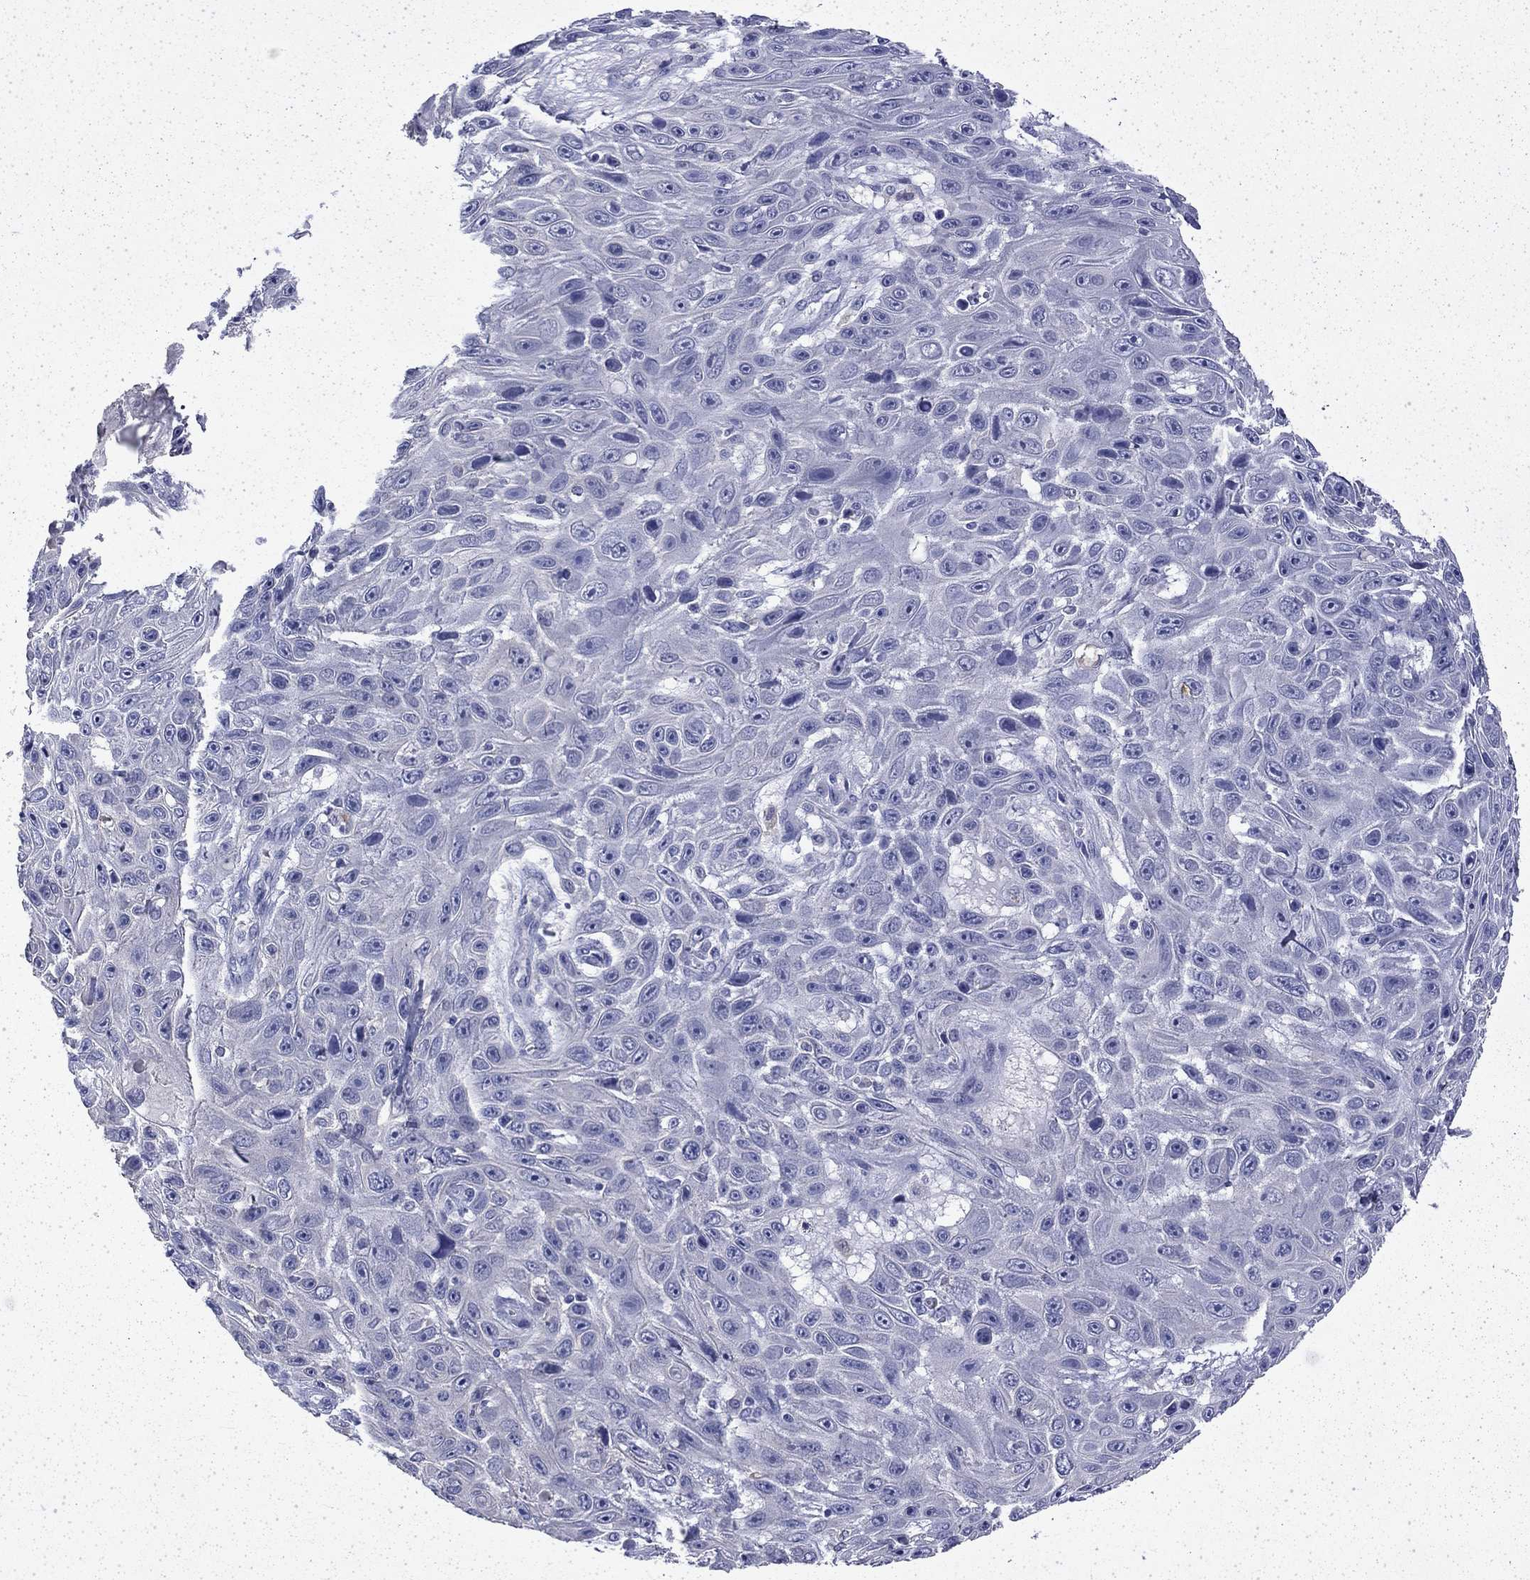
{"staining": {"intensity": "negative", "quantity": "none", "location": "none"}, "tissue": "skin cancer", "cell_type": "Tumor cells", "image_type": "cancer", "snomed": [{"axis": "morphology", "description": "Squamous cell carcinoma, NOS"}, {"axis": "topography", "description": "Skin"}], "caption": "Tumor cells show no significant staining in skin squamous cell carcinoma. The staining is performed using DAB (3,3'-diaminobenzidine) brown chromogen with nuclei counter-stained in using hematoxylin.", "gene": "ENPP6", "patient": {"sex": "male", "age": 82}}